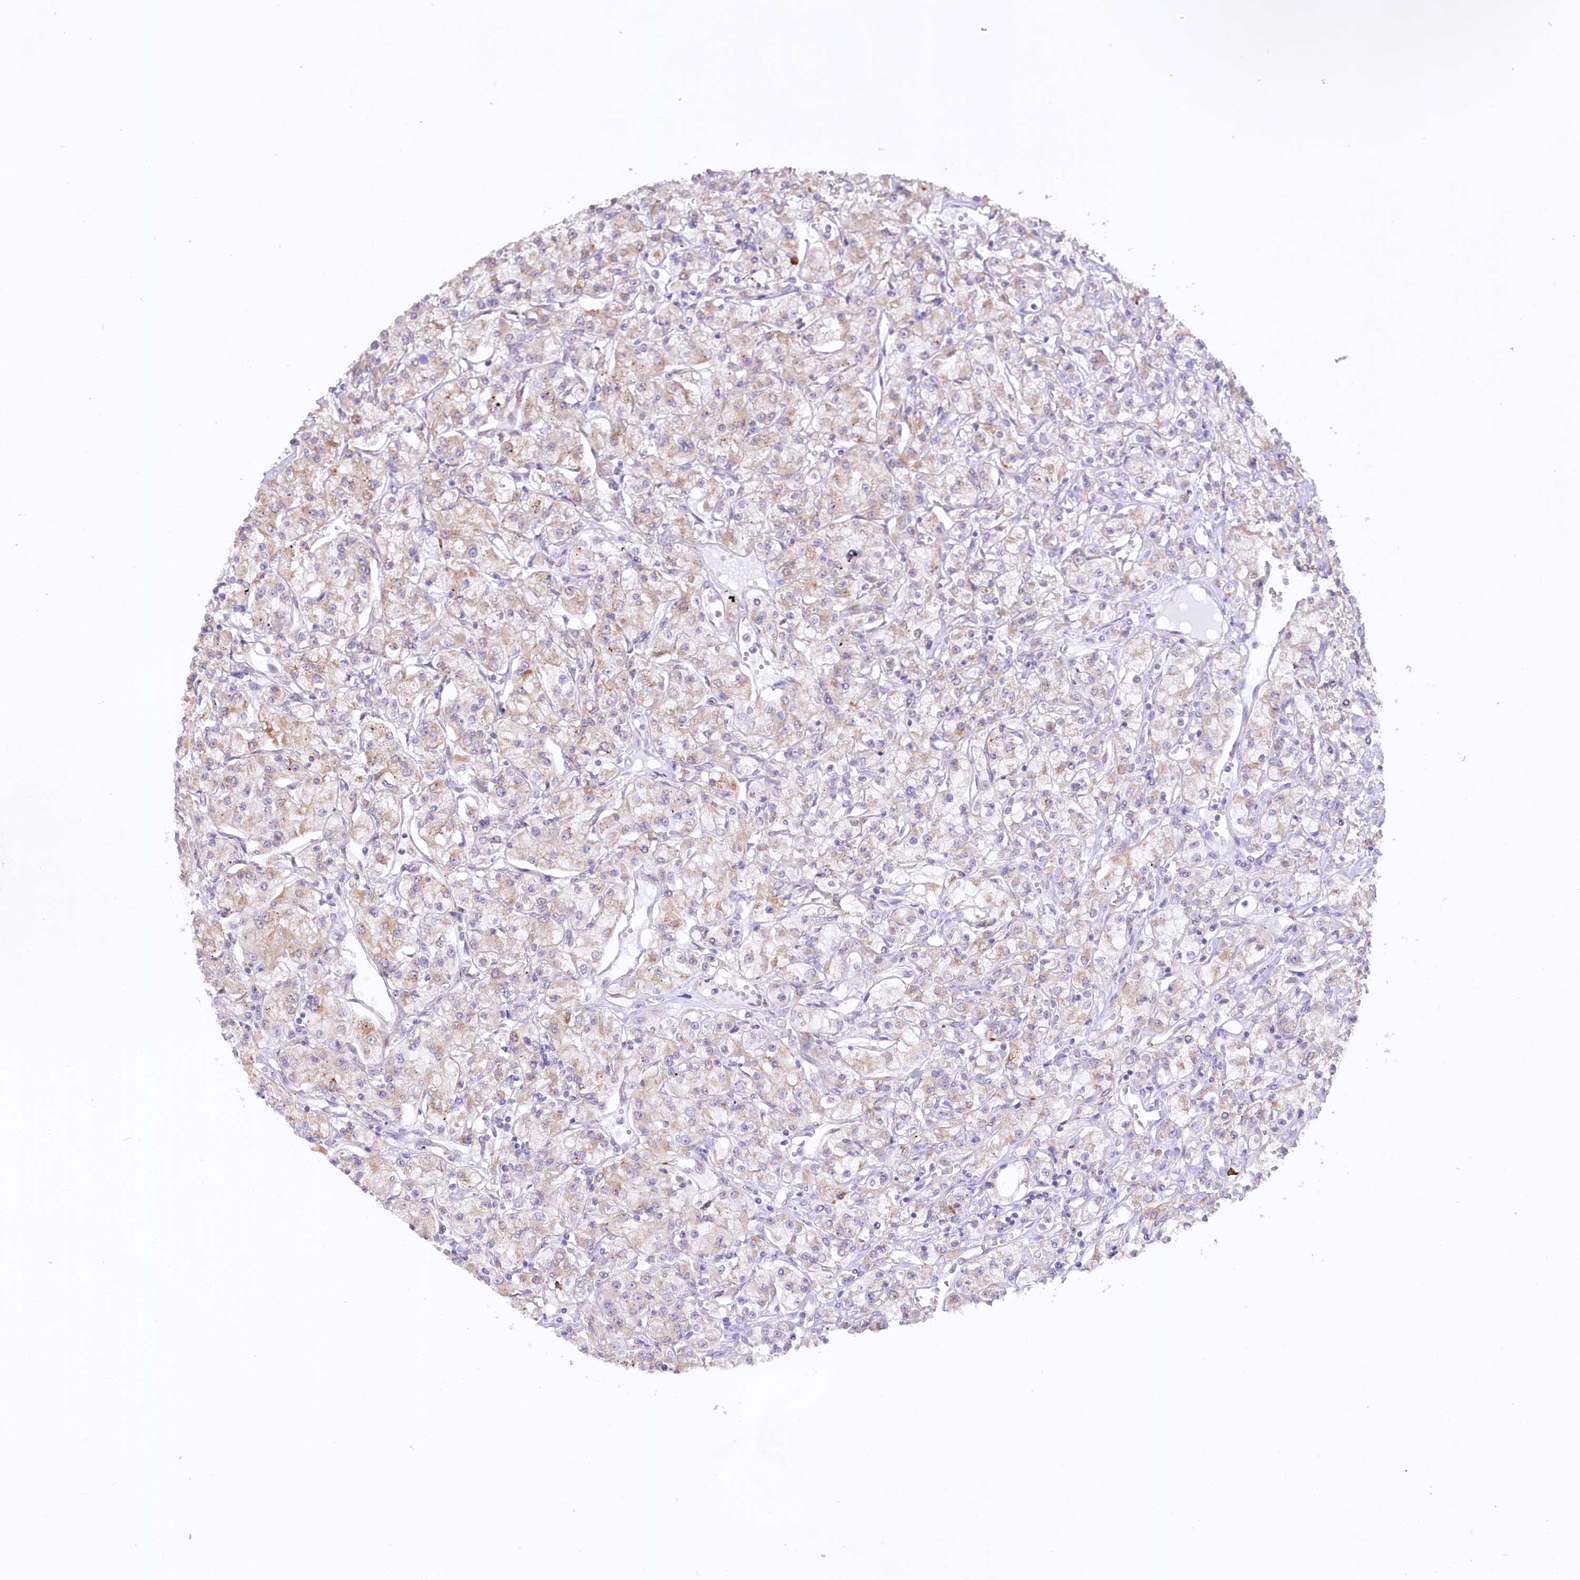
{"staining": {"intensity": "weak", "quantity": "<25%", "location": "cytoplasmic/membranous"}, "tissue": "renal cancer", "cell_type": "Tumor cells", "image_type": "cancer", "snomed": [{"axis": "morphology", "description": "Adenocarcinoma, NOS"}, {"axis": "topography", "description": "Kidney"}], "caption": "The image demonstrates no significant positivity in tumor cells of renal adenocarcinoma. The staining is performed using DAB brown chromogen with nuclei counter-stained in using hematoxylin.", "gene": "NCKAP5", "patient": {"sex": "female", "age": 59}}